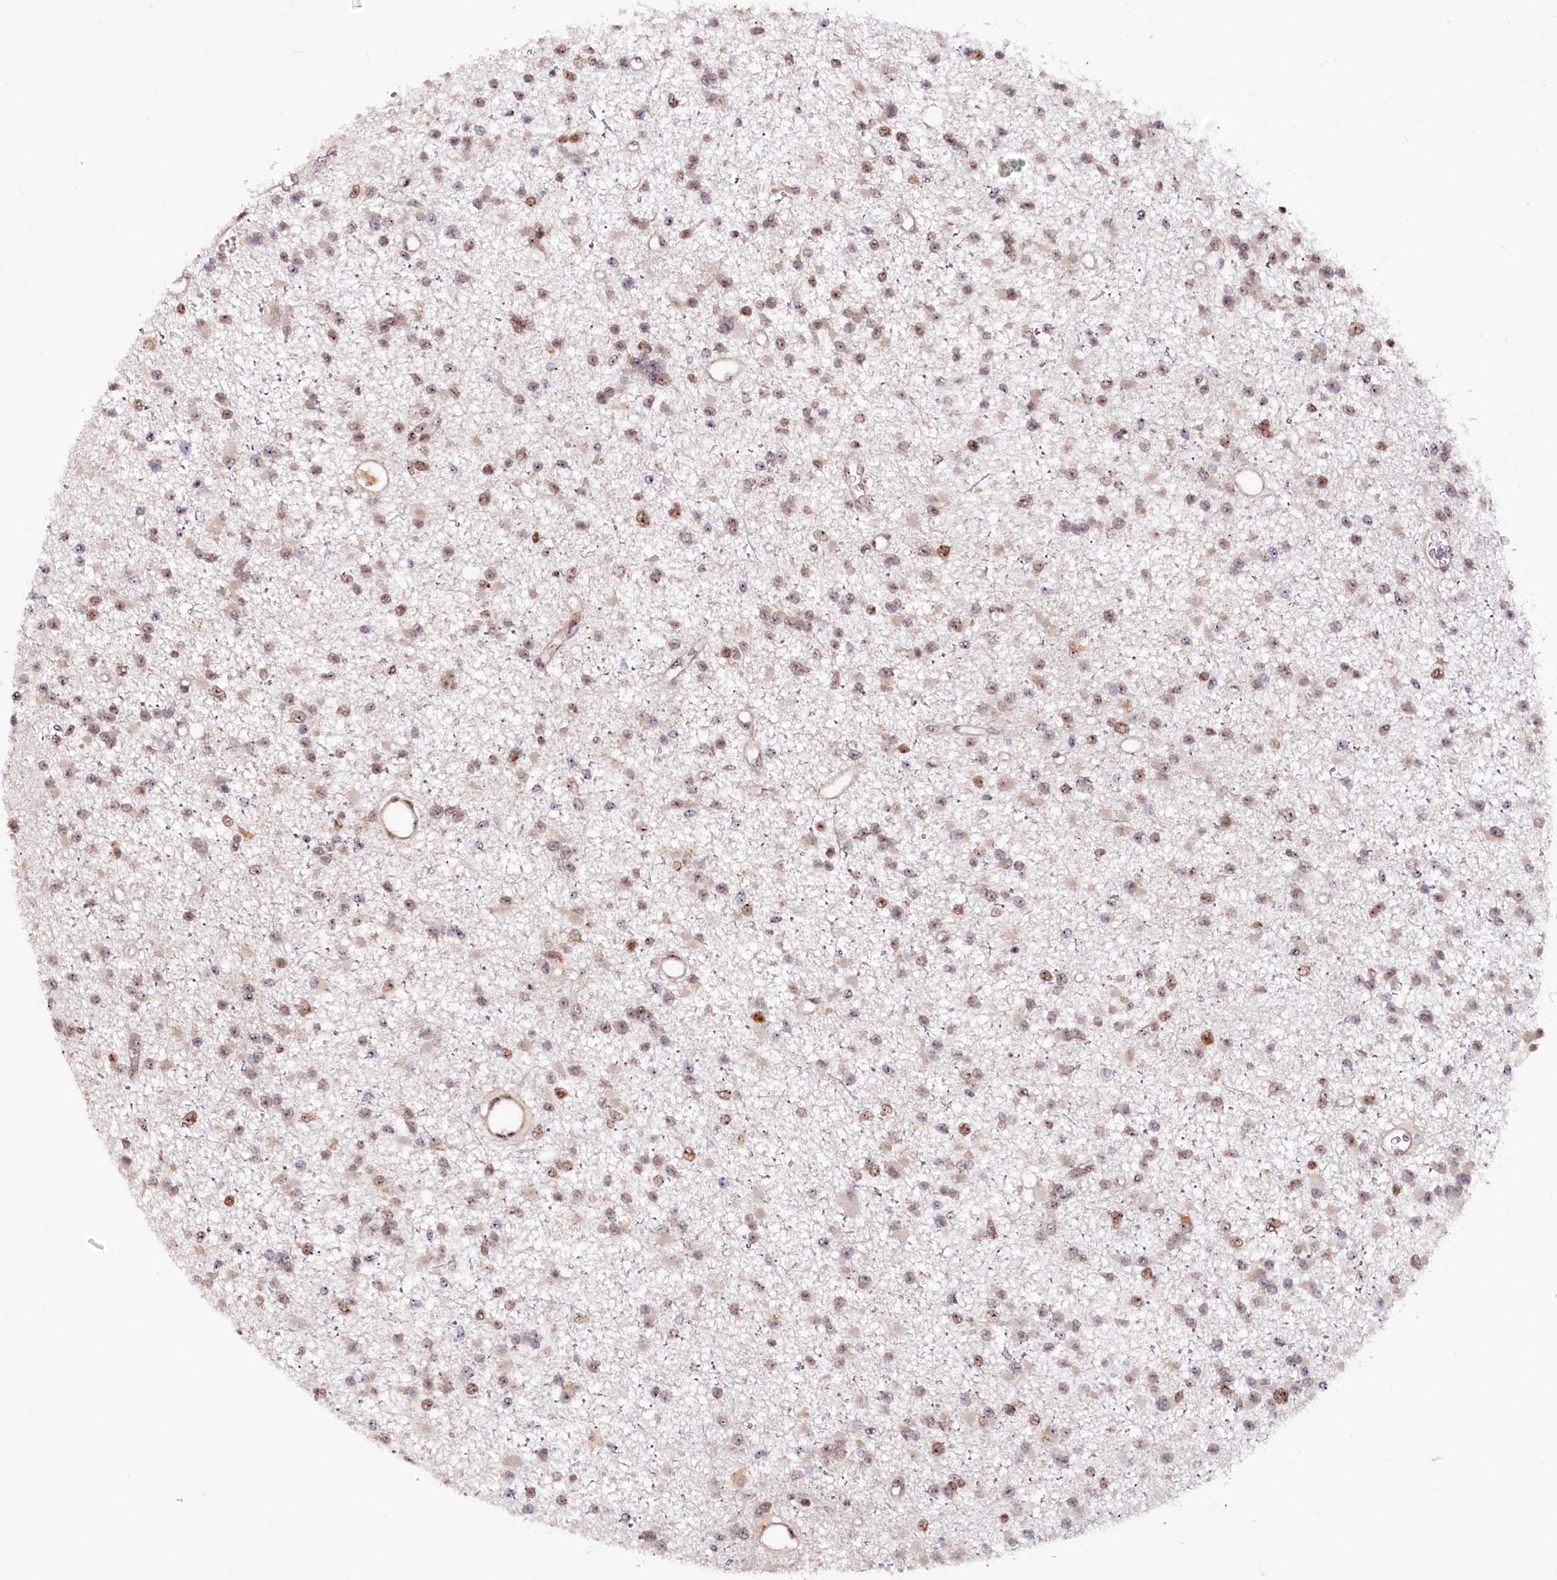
{"staining": {"intensity": "moderate", "quantity": "25%-75%", "location": "nuclear"}, "tissue": "glioma", "cell_type": "Tumor cells", "image_type": "cancer", "snomed": [{"axis": "morphology", "description": "Glioma, malignant, Low grade"}, {"axis": "topography", "description": "Brain"}], "caption": "Moderate nuclear positivity is appreciated in about 25%-75% of tumor cells in malignant low-grade glioma.", "gene": "TCOF1", "patient": {"sex": "female", "age": 22}}